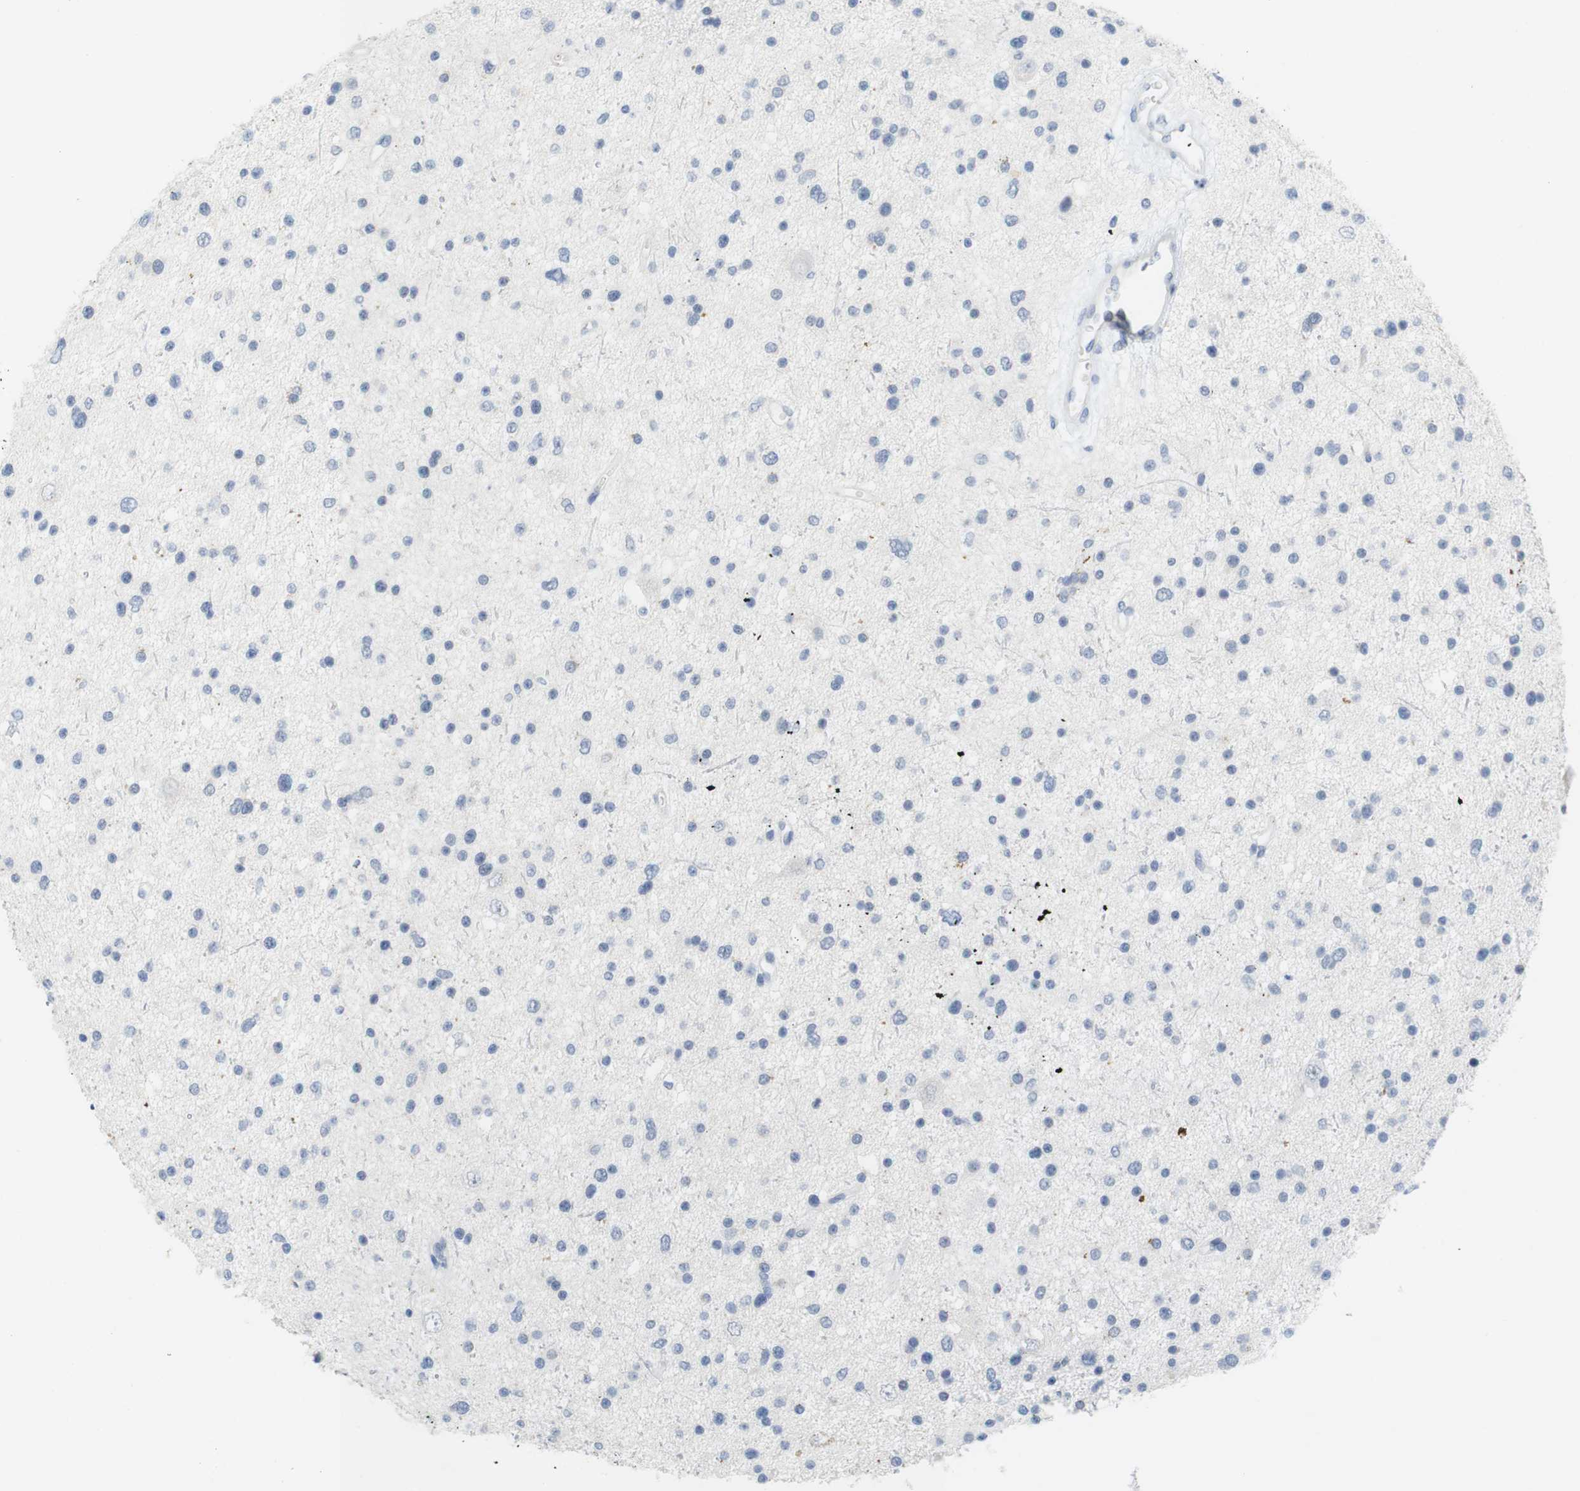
{"staining": {"intensity": "negative", "quantity": "none", "location": "none"}, "tissue": "glioma", "cell_type": "Tumor cells", "image_type": "cancer", "snomed": [{"axis": "morphology", "description": "Glioma, malignant, Low grade"}, {"axis": "topography", "description": "Brain"}], "caption": "High power microscopy image of an IHC histopathology image of glioma, revealing no significant positivity in tumor cells.", "gene": "YIPF1", "patient": {"sex": "female", "age": 37}}